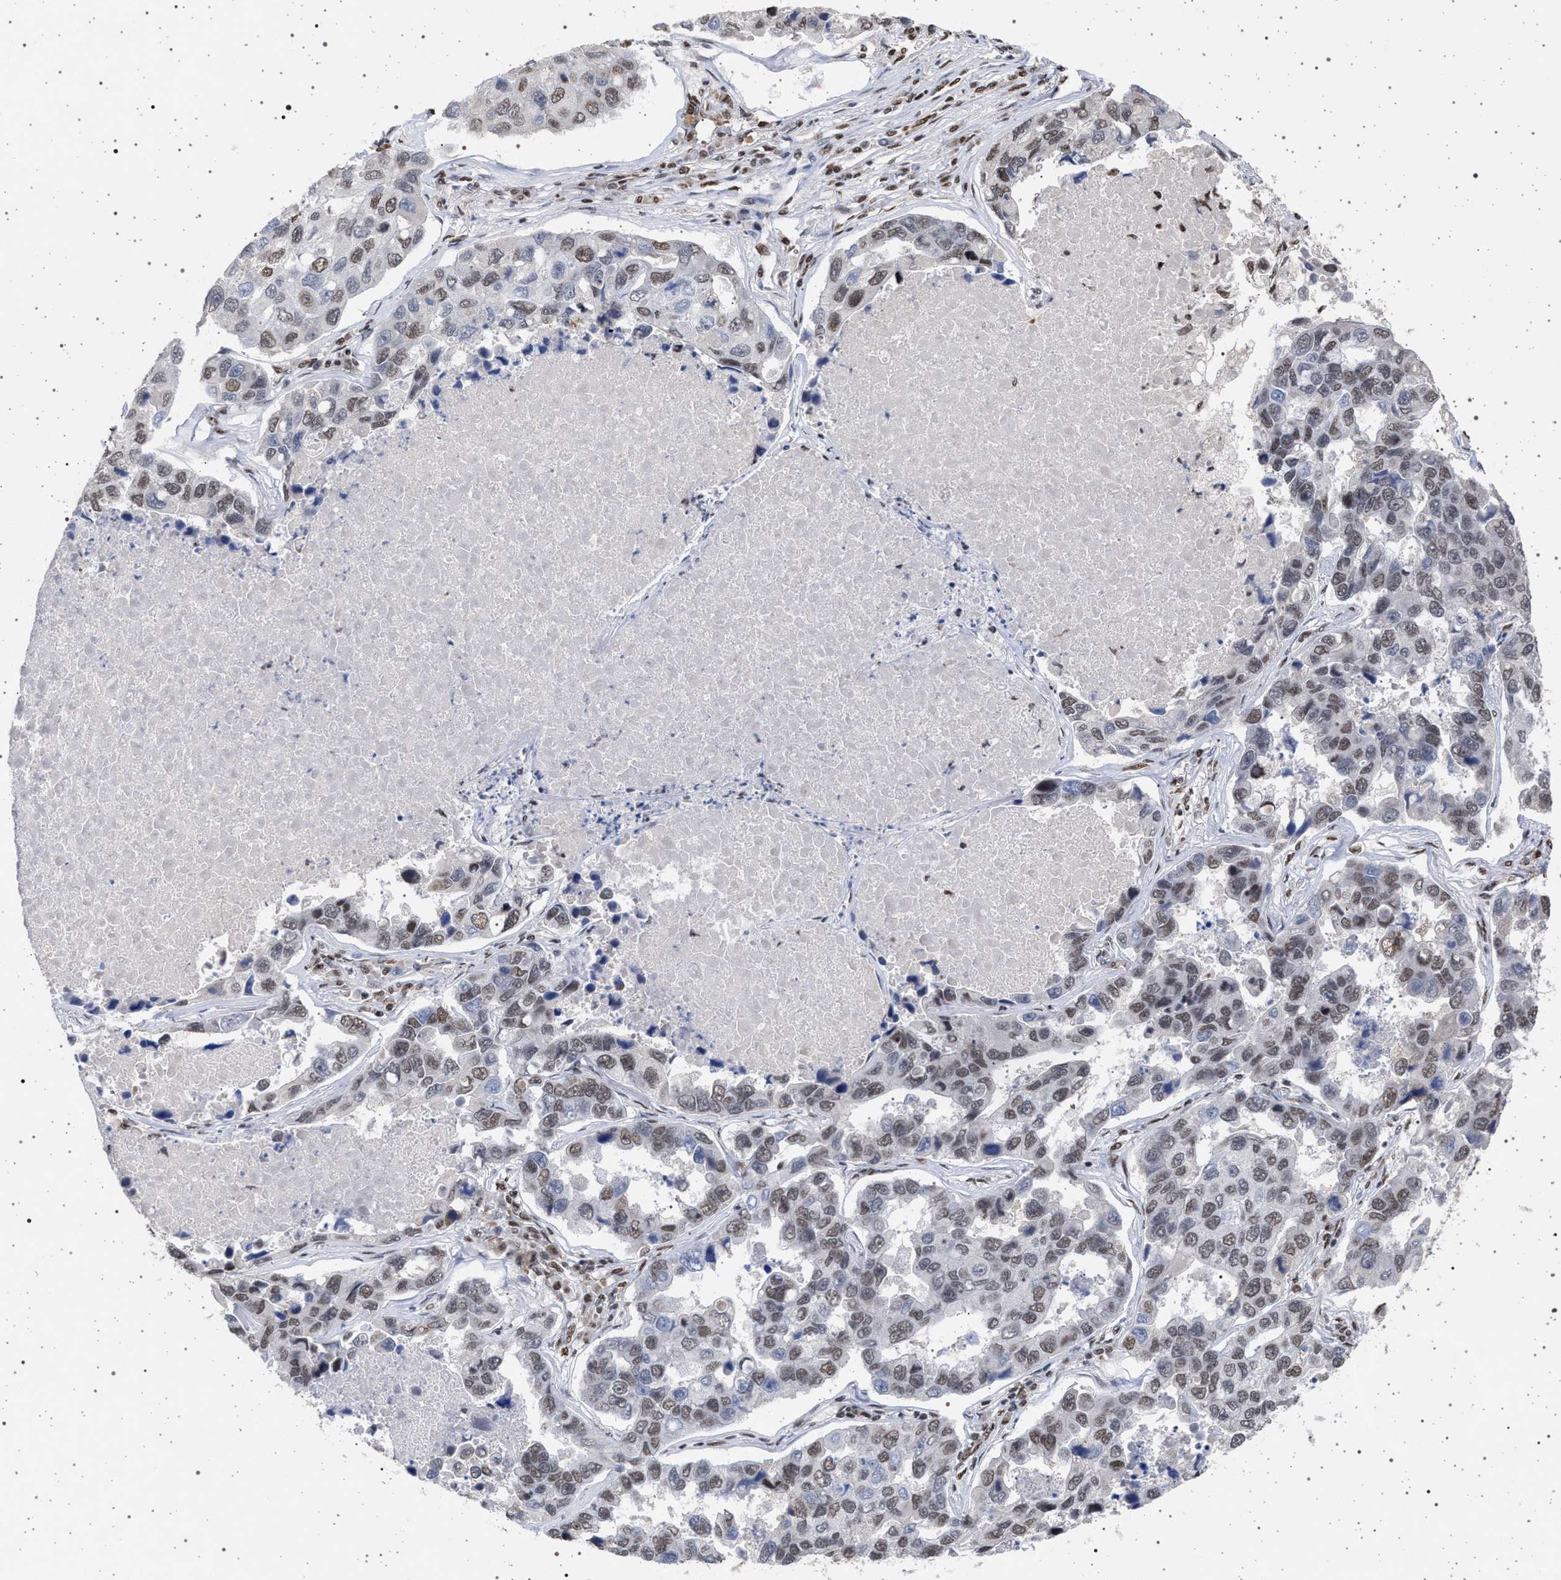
{"staining": {"intensity": "moderate", "quantity": "25%-75%", "location": "nuclear"}, "tissue": "lung cancer", "cell_type": "Tumor cells", "image_type": "cancer", "snomed": [{"axis": "morphology", "description": "Adenocarcinoma, NOS"}, {"axis": "topography", "description": "Lung"}], "caption": "Protein staining displays moderate nuclear staining in about 25%-75% of tumor cells in lung adenocarcinoma. (DAB (3,3'-diaminobenzidine) IHC, brown staining for protein, blue staining for nuclei).", "gene": "PHF12", "patient": {"sex": "male", "age": 64}}